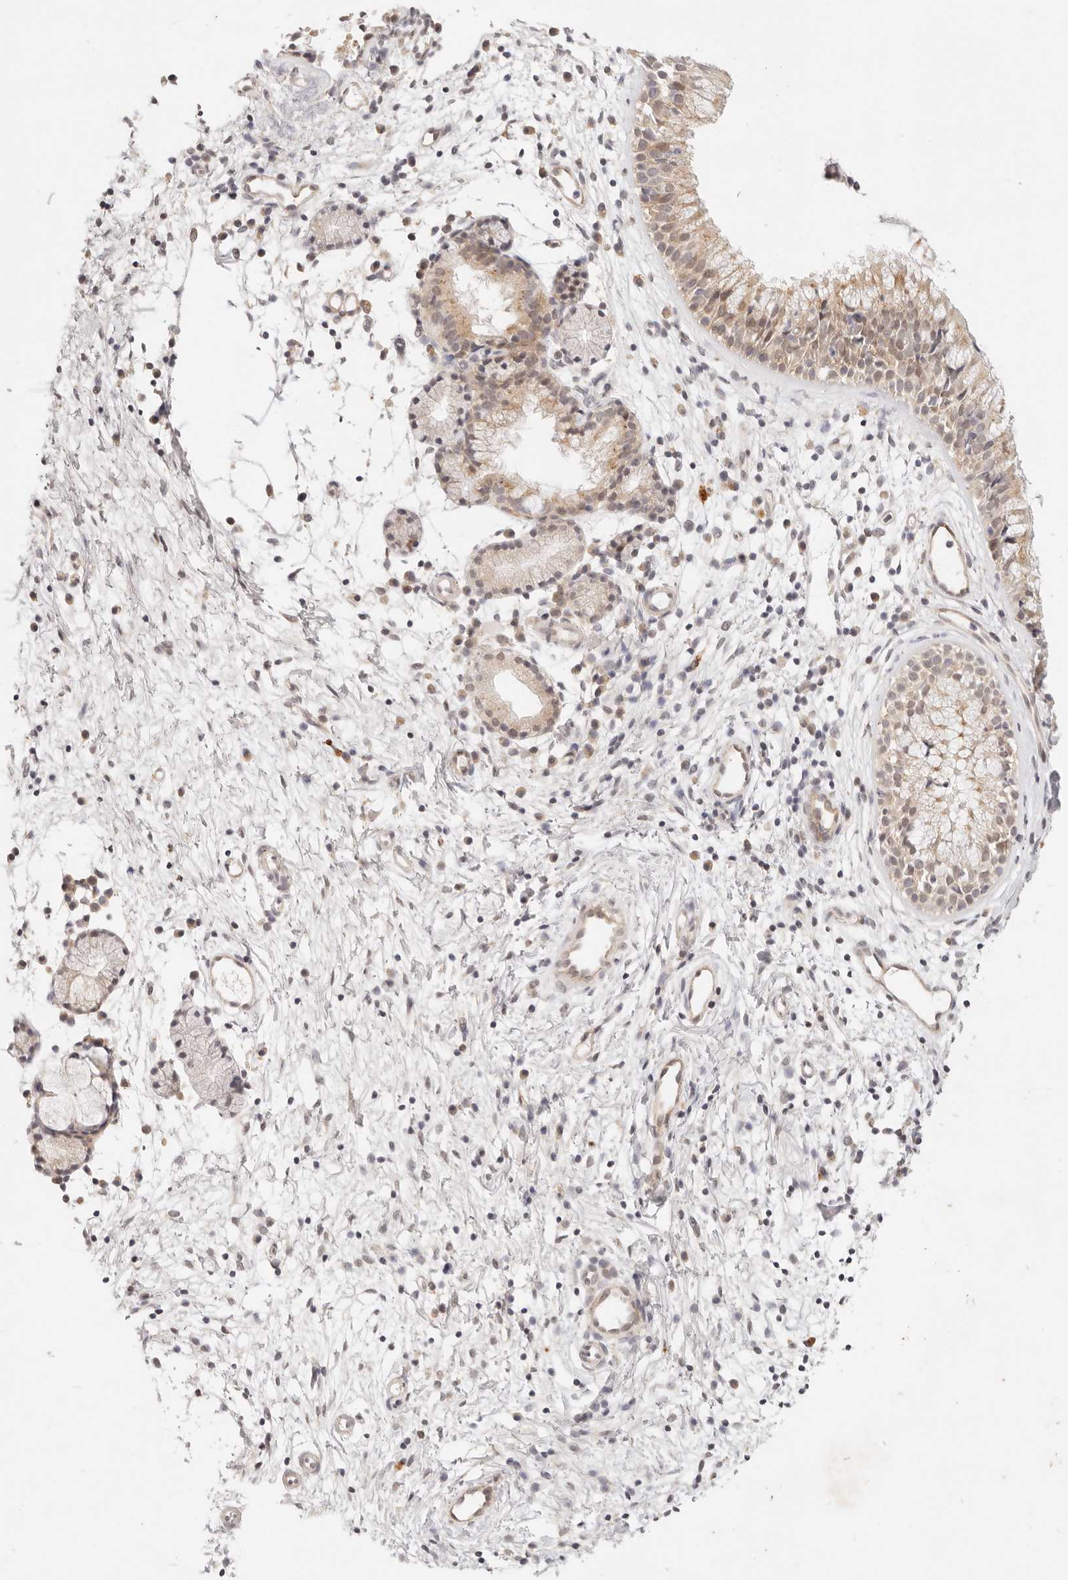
{"staining": {"intensity": "moderate", "quantity": ">75%", "location": "cytoplasmic/membranous,nuclear"}, "tissue": "nasopharynx", "cell_type": "Respiratory epithelial cells", "image_type": "normal", "snomed": [{"axis": "morphology", "description": "Normal tissue, NOS"}, {"axis": "topography", "description": "Nasopharynx"}], "caption": "Moderate cytoplasmic/membranous,nuclear expression is seen in about >75% of respiratory epithelial cells in benign nasopharynx.", "gene": "GPR156", "patient": {"sex": "male", "age": 21}}